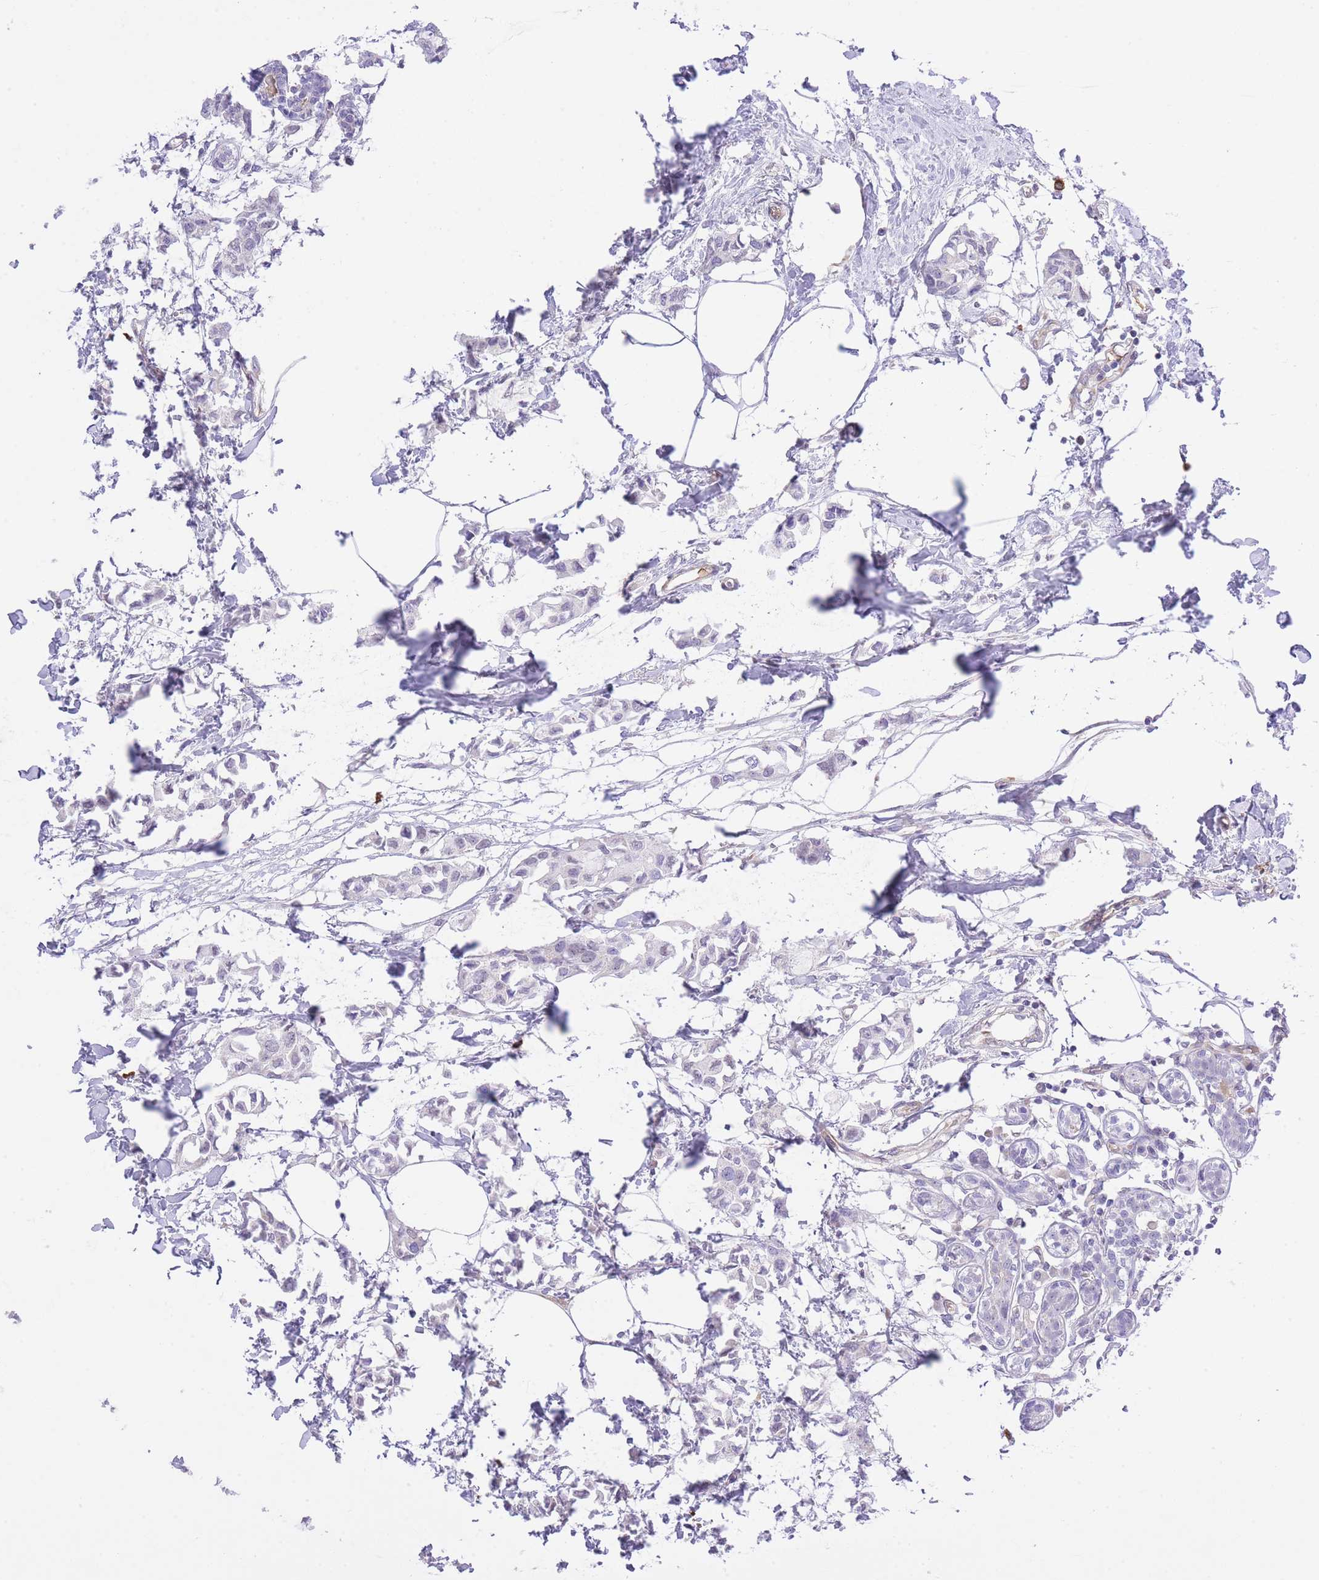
{"staining": {"intensity": "negative", "quantity": "none", "location": "none"}, "tissue": "breast cancer", "cell_type": "Tumor cells", "image_type": "cancer", "snomed": [{"axis": "morphology", "description": "Duct carcinoma"}, {"axis": "topography", "description": "Breast"}], "caption": "Immunohistochemistry histopathology image of neoplastic tissue: infiltrating ductal carcinoma (breast) stained with DAB (3,3'-diaminobenzidine) shows no significant protein expression in tumor cells.", "gene": "MEIOSIN", "patient": {"sex": "female", "age": 73}}